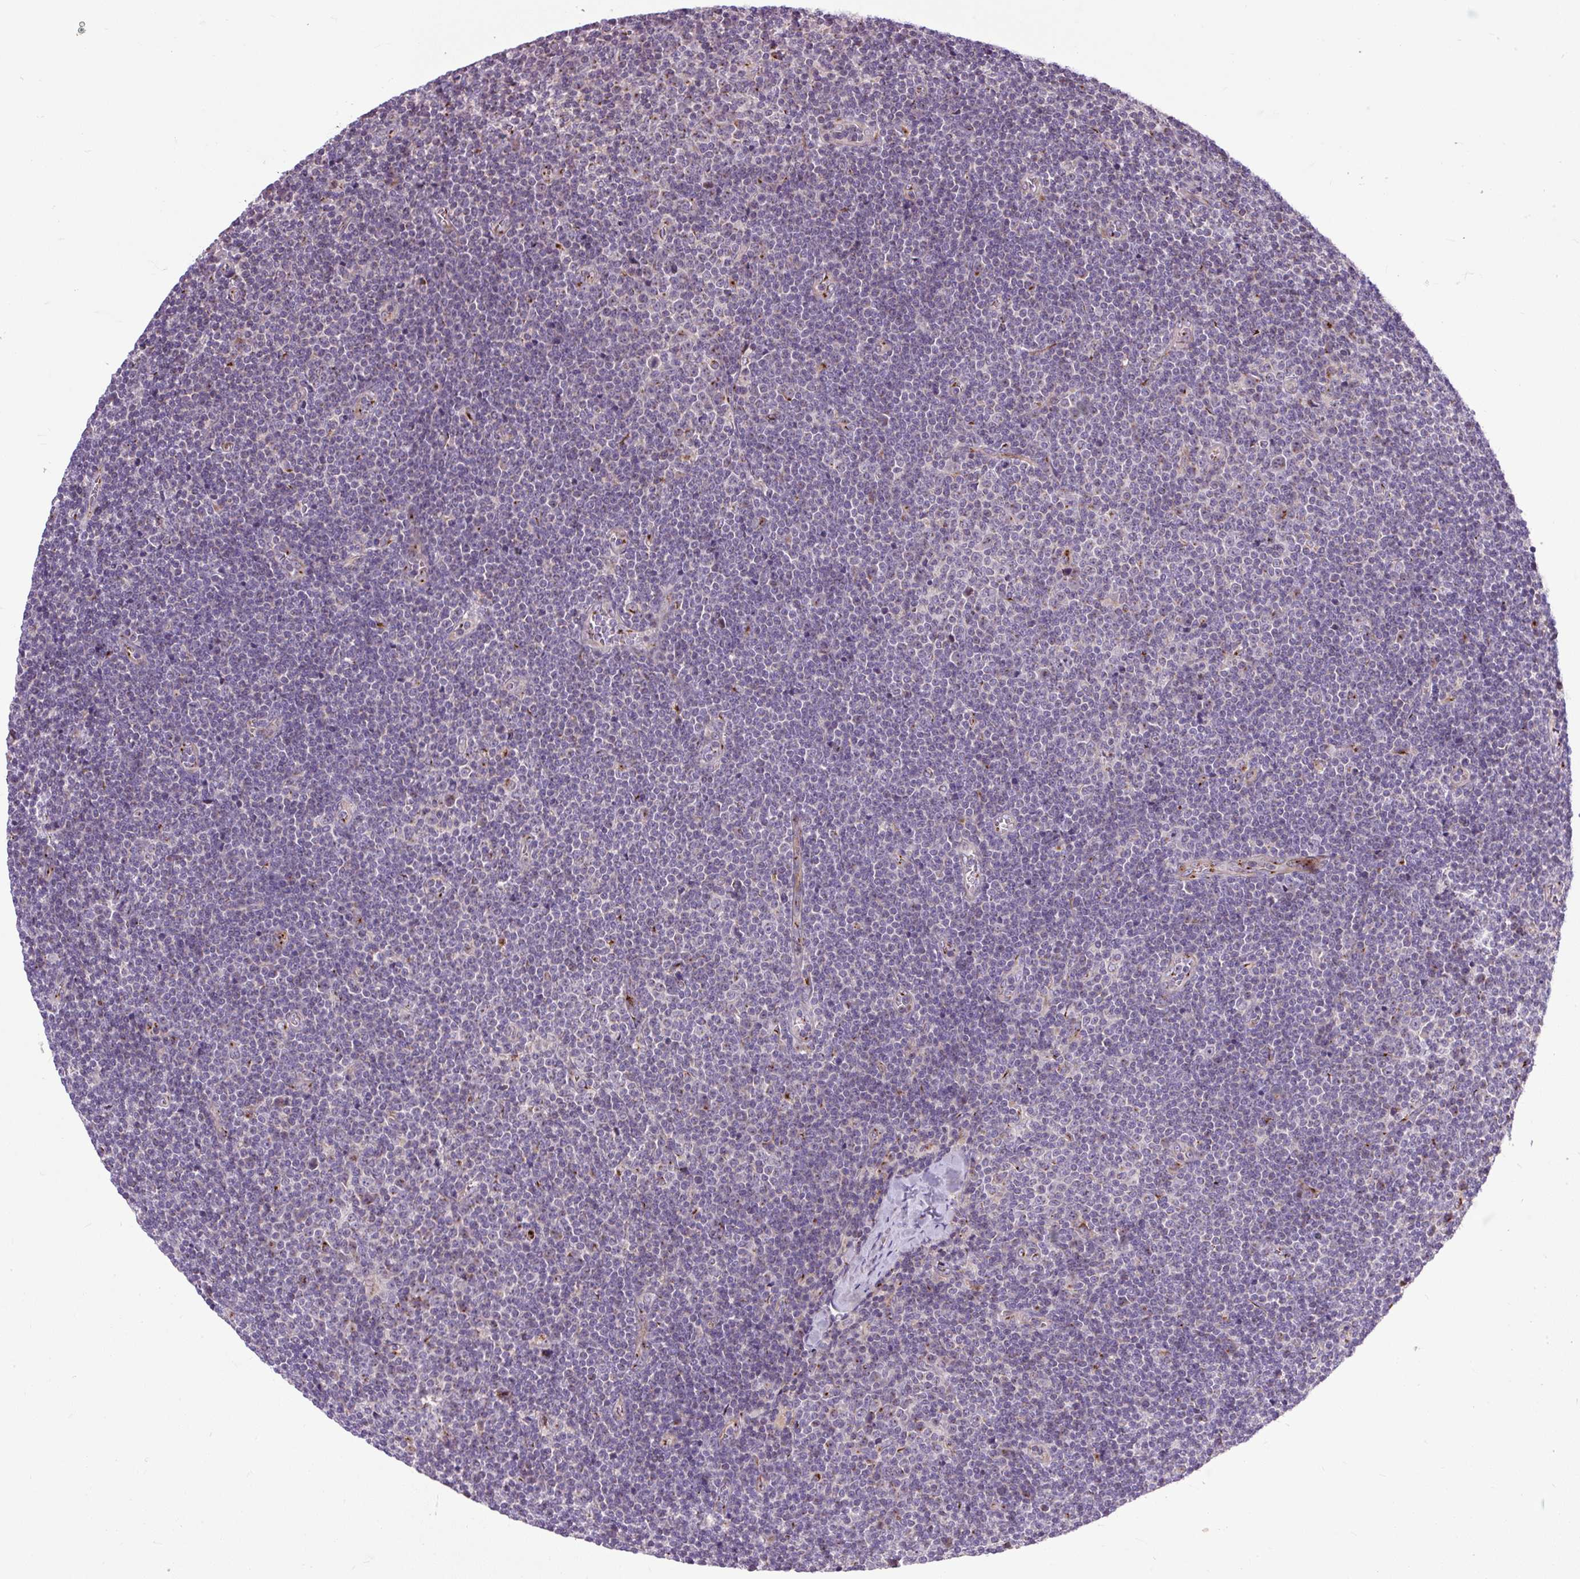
{"staining": {"intensity": "negative", "quantity": "none", "location": "none"}, "tissue": "lymphoma", "cell_type": "Tumor cells", "image_type": "cancer", "snomed": [{"axis": "morphology", "description": "Malignant lymphoma, non-Hodgkin's type, Low grade"}, {"axis": "topography", "description": "Lymph node"}], "caption": "An IHC micrograph of lymphoma is shown. There is no staining in tumor cells of lymphoma. Nuclei are stained in blue.", "gene": "MSMP", "patient": {"sex": "male", "age": 48}}